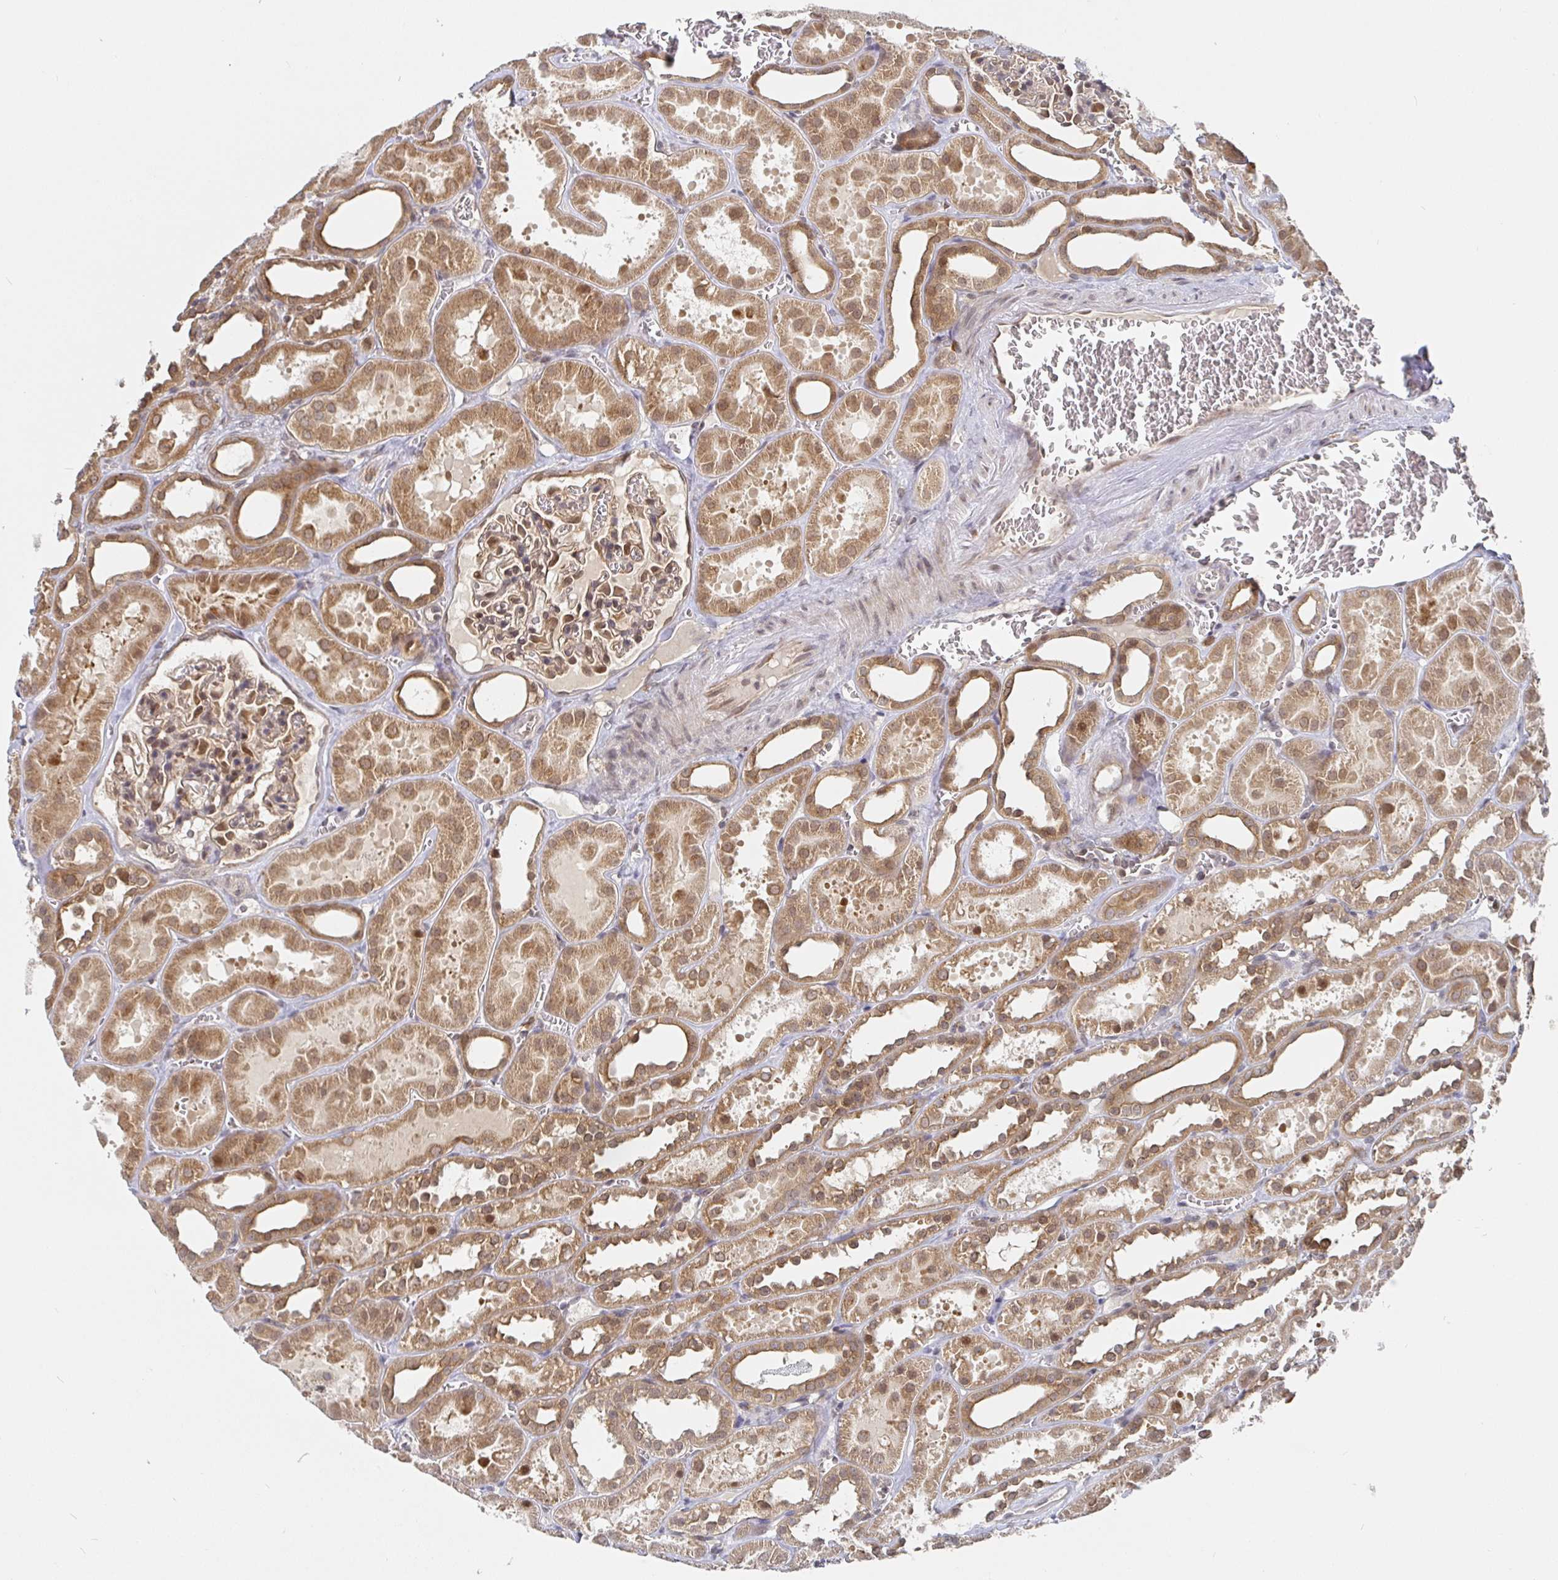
{"staining": {"intensity": "moderate", "quantity": "25%-75%", "location": "cytoplasmic/membranous,nuclear"}, "tissue": "kidney", "cell_type": "Cells in glomeruli", "image_type": "normal", "snomed": [{"axis": "morphology", "description": "Normal tissue, NOS"}, {"axis": "topography", "description": "Kidney"}], "caption": "Protein staining exhibits moderate cytoplasmic/membranous,nuclear expression in about 25%-75% of cells in glomeruli in unremarkable kidney.", "gene": "ALG1L2", "patient": {"sex": "female", "age": 41}}